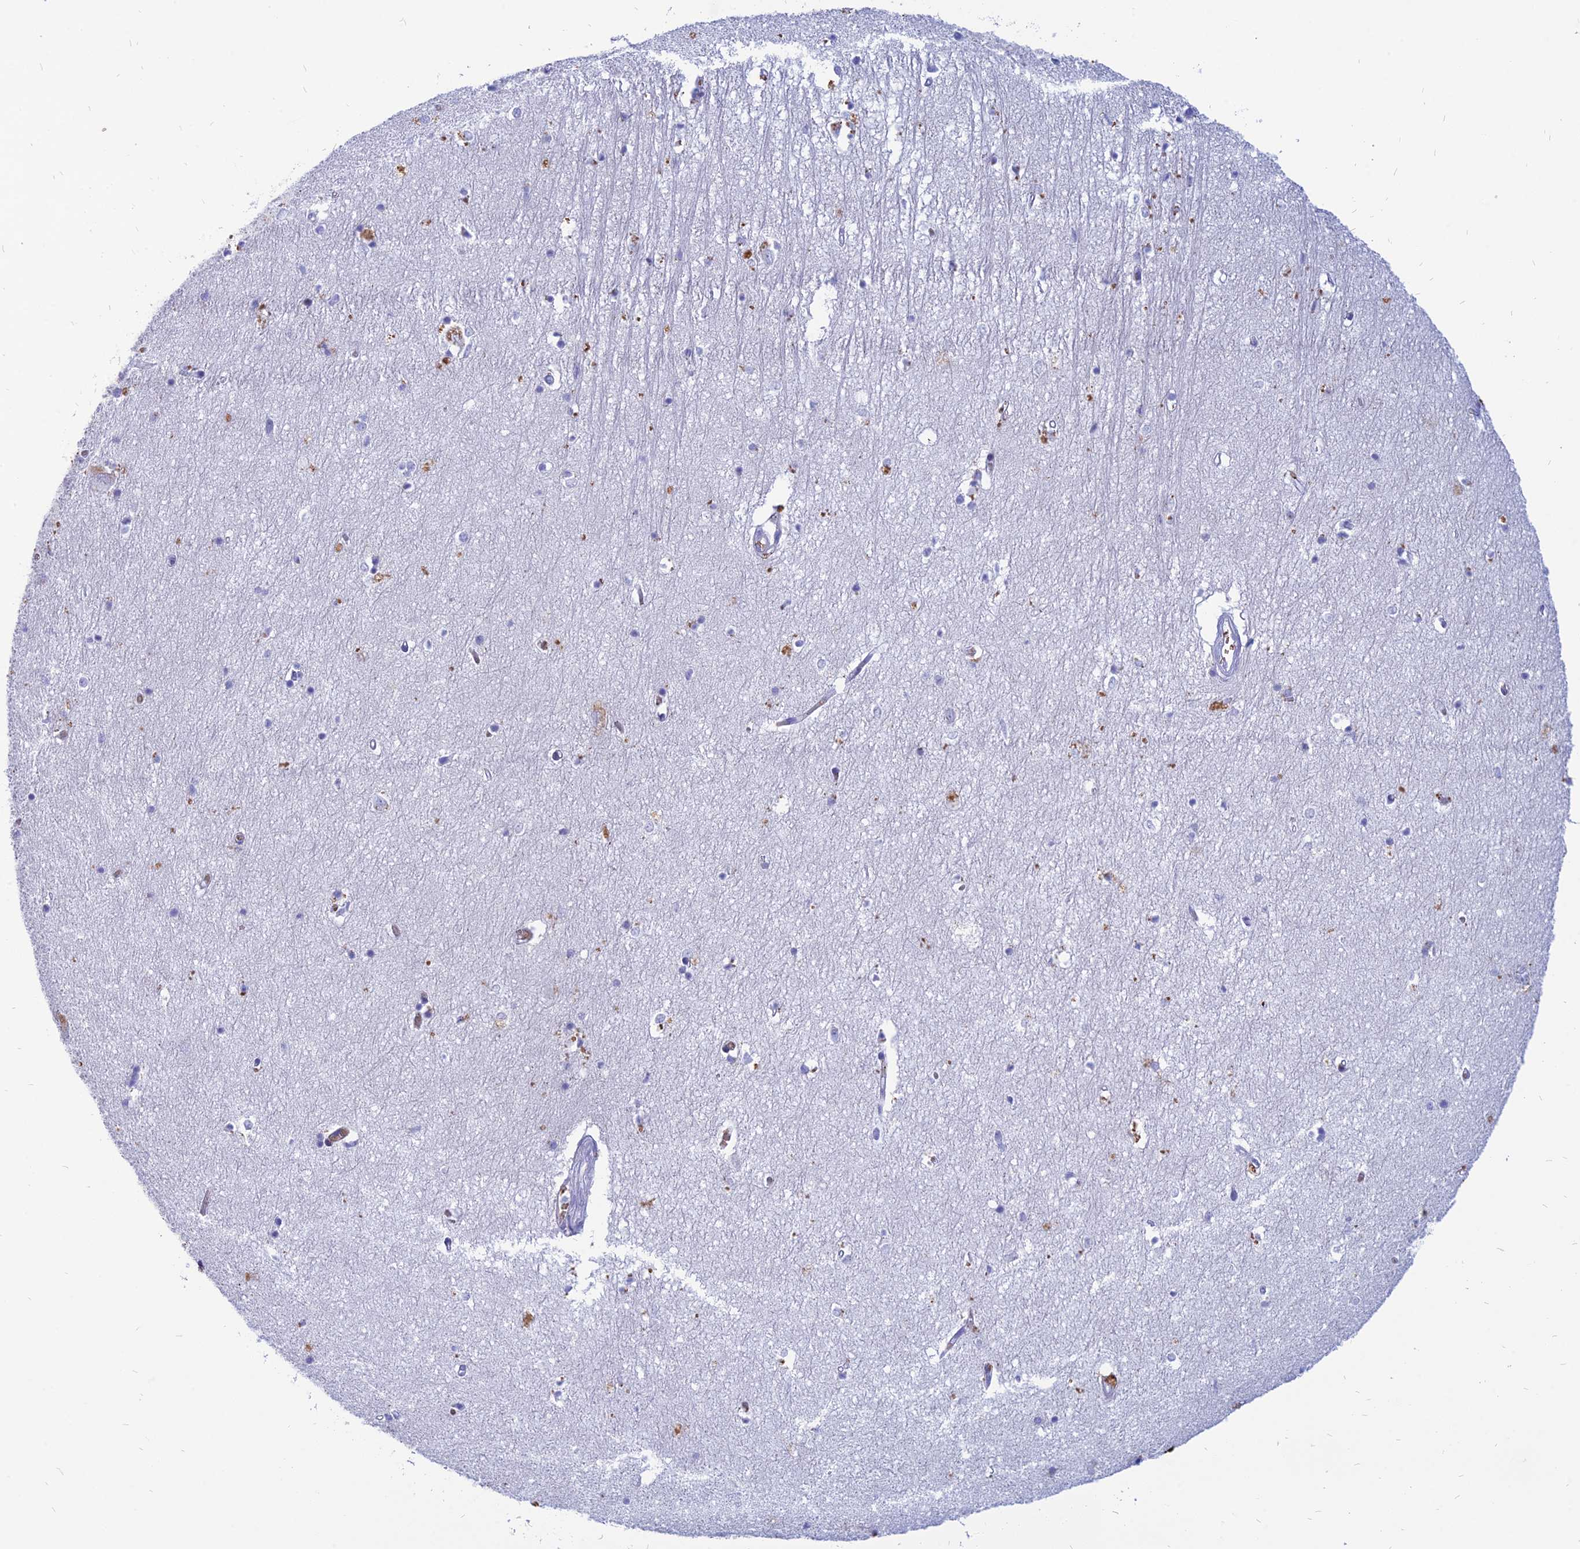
{"staining": {"intensity": "negative", "quantity": "none", "location": "none"}, "tissue": "hippocampus", "cell_type": "Glial cells", "image_type": "normal", "snomed": [{"axis": "morphology", "description": "Normal tissue, NOS"}, {"axis": "topography", "description": "Hippocampus"}], "caption": "DAB immunohistochemical staining of benign hippocampus demonstrates no significant expression in glial cells. The staining is performed using DAB brown chromogen with nuclei counter-stained in using hematoxylin.", "gene": "HHAT", "patient": {"sex": "female", "age": 64}}